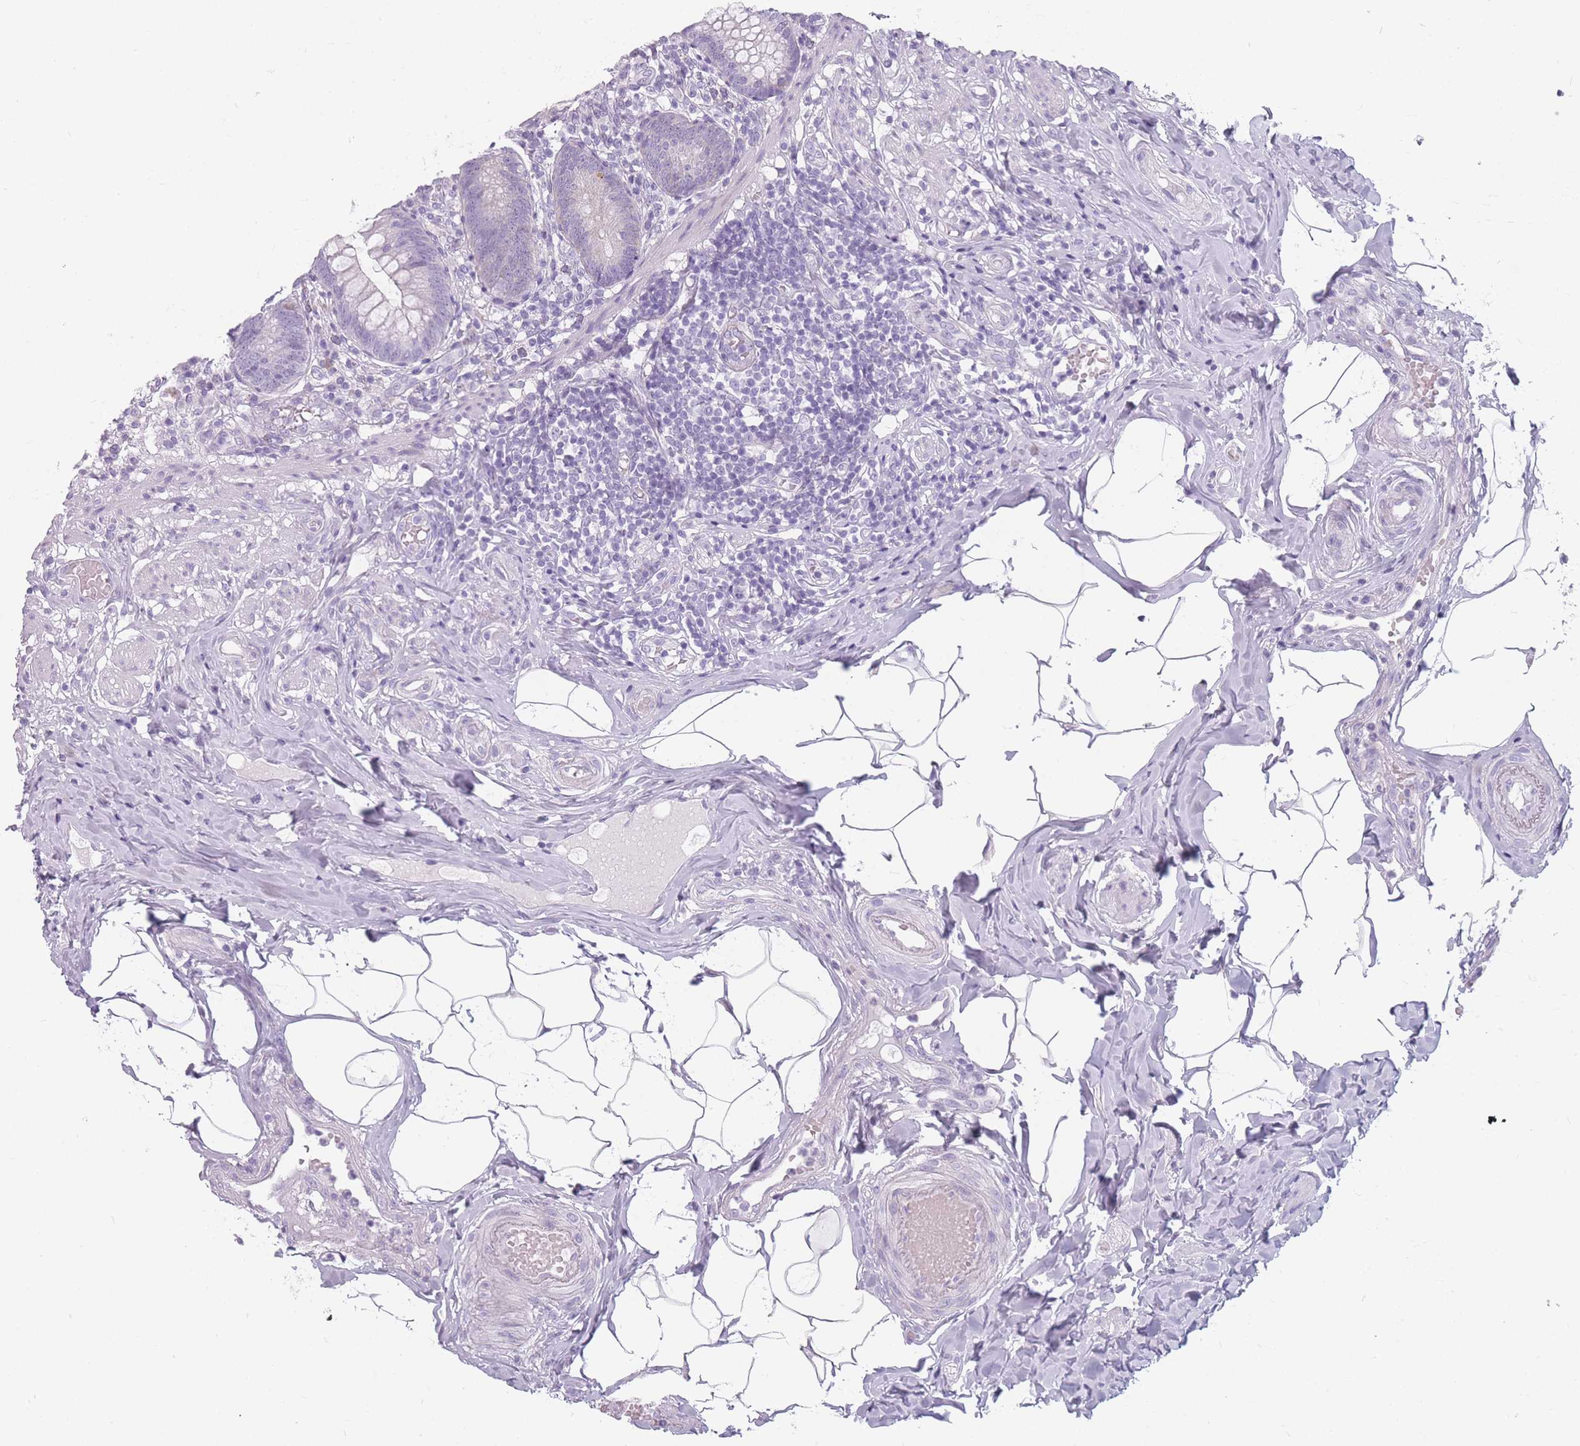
{"staining": {"intensity": "strong", "quantity": "<25%", "location": "cytoplasmic/membranous"}, "tissue": "appendix", "cell_type": "Glandular cells", "image_type": "normal", "snomed": [{"axis": "morphology", "description": "Normal tissue, NOS"}, {"axis": "topography", "description": "Appendix"}], "caption": "A histopathology image showing strong cytoplasmic/membranous positivity in approximately <25% of glandular cells in unremarkable appendix, as visualized by brown immunohistochemical staining.", "gene": "CCNO", "patient": {"sex": "male", "age": 55}}